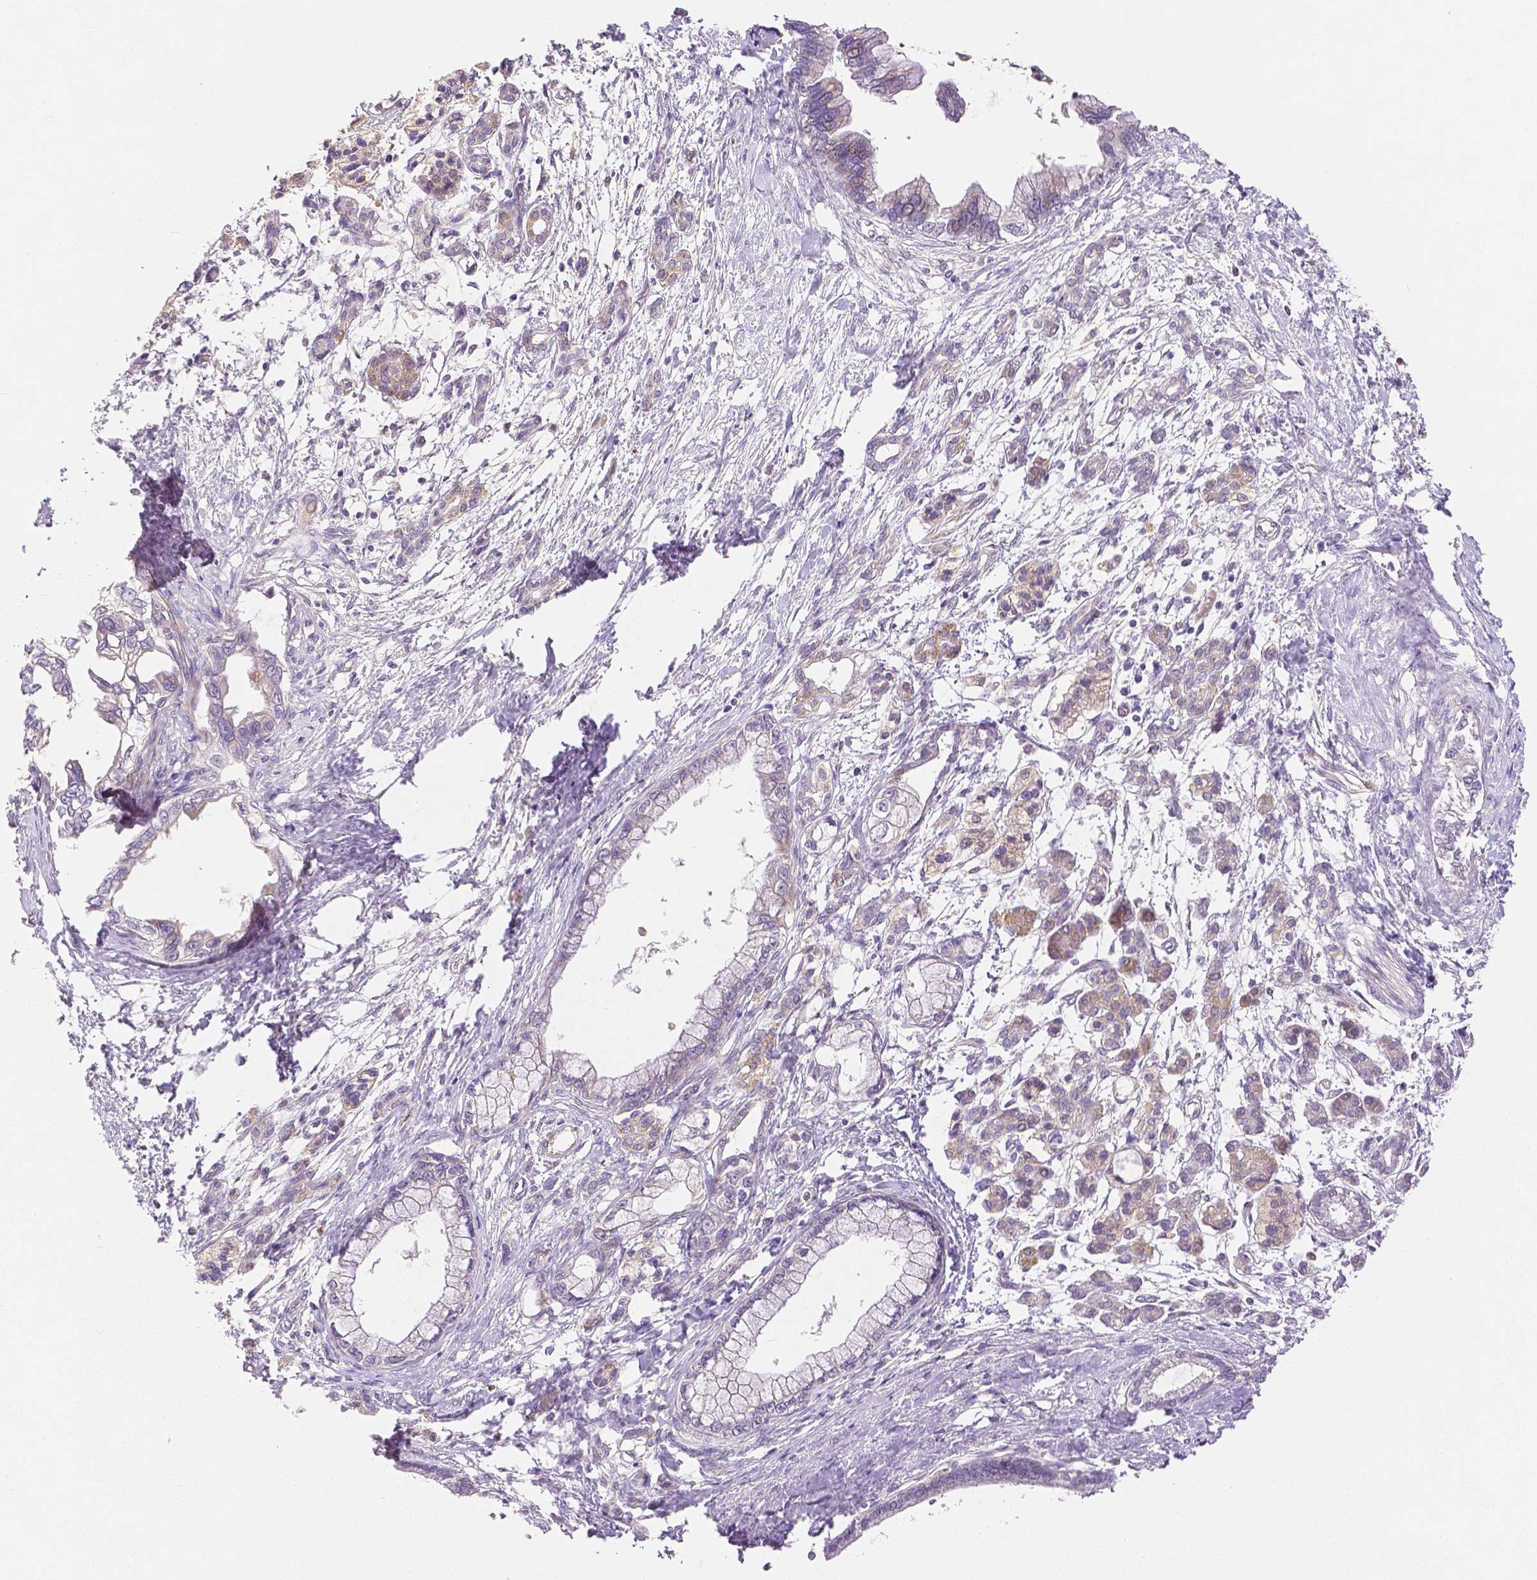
{"staining": {"intensity": "weak", "quantity": "<25%", "location": "cytoplasmic/membranous"}, "tissue": "pancreatic cancer", "cell_type": "Tumor cells", "image_type": "cancer", "snomed": [{"axis": "morphology", "description": "Adenocarcinoma, NOS"}, {"axis": "topography", "description": "Pancreas"}], "caption": "Pancreatic adenocarcinoma stained for a protein using IHC exhibits no staining tumor cells.", "gene": "RHOT1", "patient": {"sex": "male", "age": 61}}